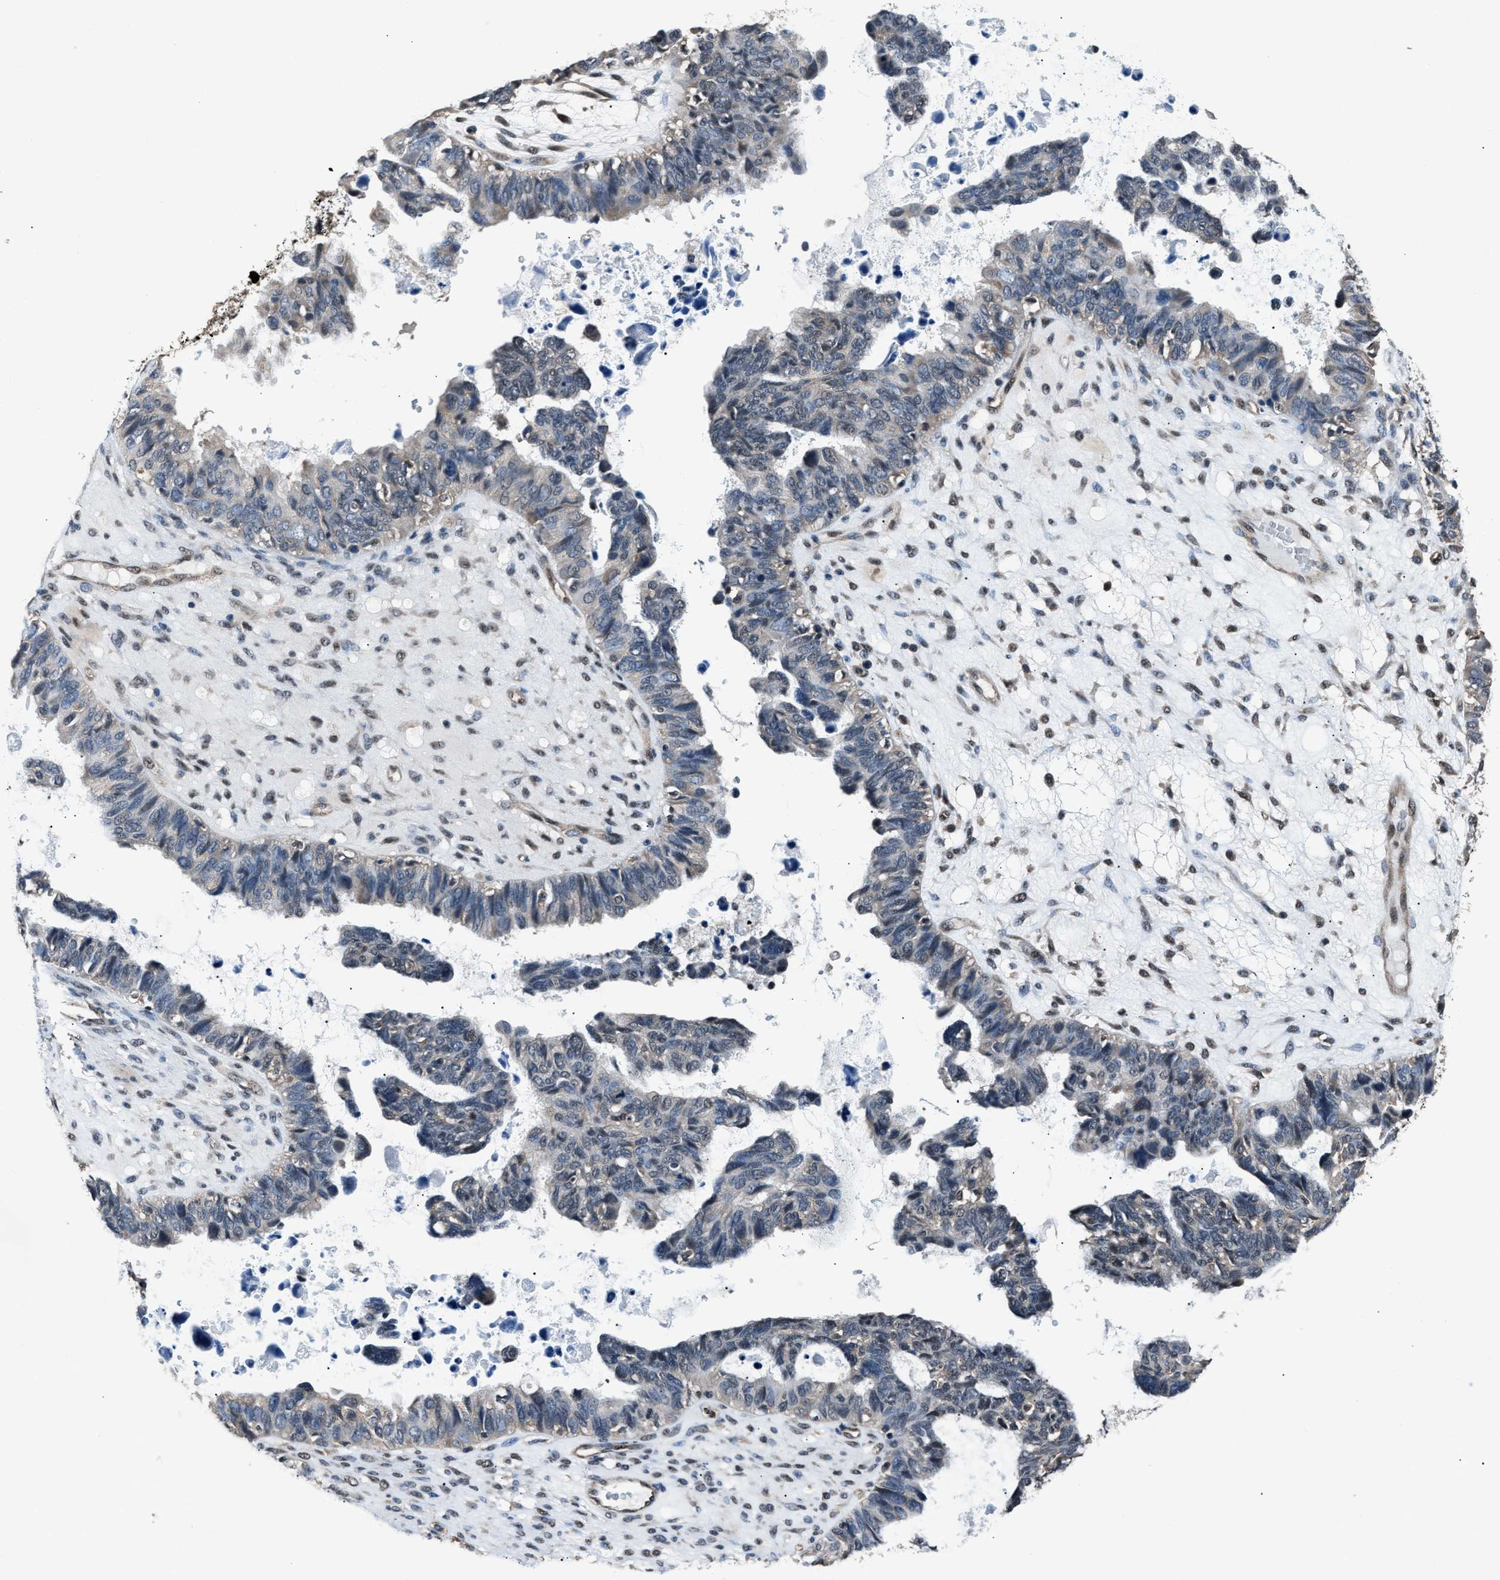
{"staining": {"intensity": "negative", "quantity": "none", "location": "none"}, "tissue": "ovarian cancer", "cell_type": "Tumor cells", "image_type": "cancer", "snomed": [{"axis": "morphology", "description": "Cystadenocarcinoma, serous, NOS"}, {"axis": "topography", "description": "Ovary"}], "caption": "This is a image of IHC staining of serous cystadenocarcinoma (ovarian), which shows no staining in tumor cells. (Stains: DAB immunohistochemistry (IHC) with hematoxylin counter stain, Microscopy: brightfield microscopy at high magnification).", "gene": "DFFA", "patient": {"sex": "female", "age": 79}}